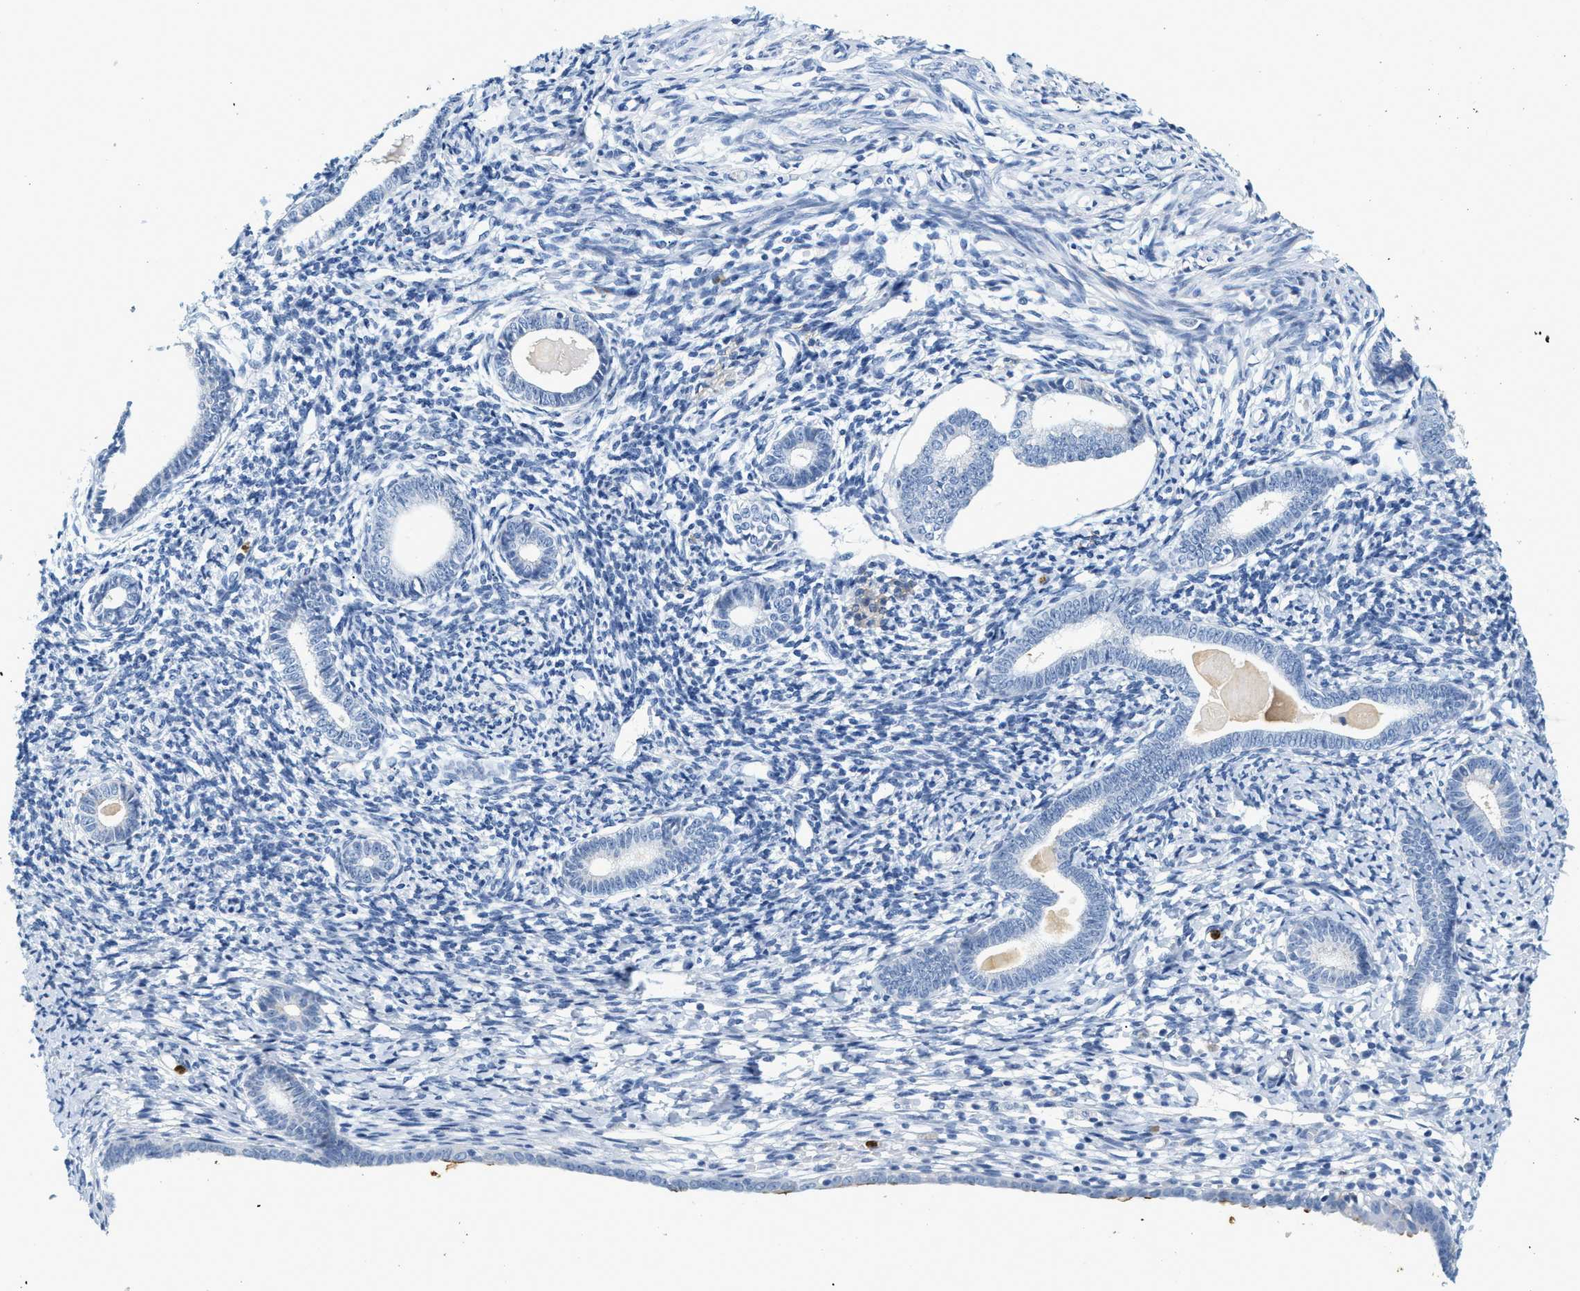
{"staining": {"intensity": "negative", "quantity": "none", "location": "none"}, "tissue": "endometrium", "cell_type": "Cells in endometrial stroma", "image_type": "normal", "snomed": [{"axis": "morphology", "description": "Normal tissue, NOS"}, {"axis": "topography", "description": "Endometrium"}], "caption": "The histopathology image displays no staining of cells in endometrial stroma in normal endometrium.", "gene": "LCN2", "patient": {"sex": "female", "age": 71}}